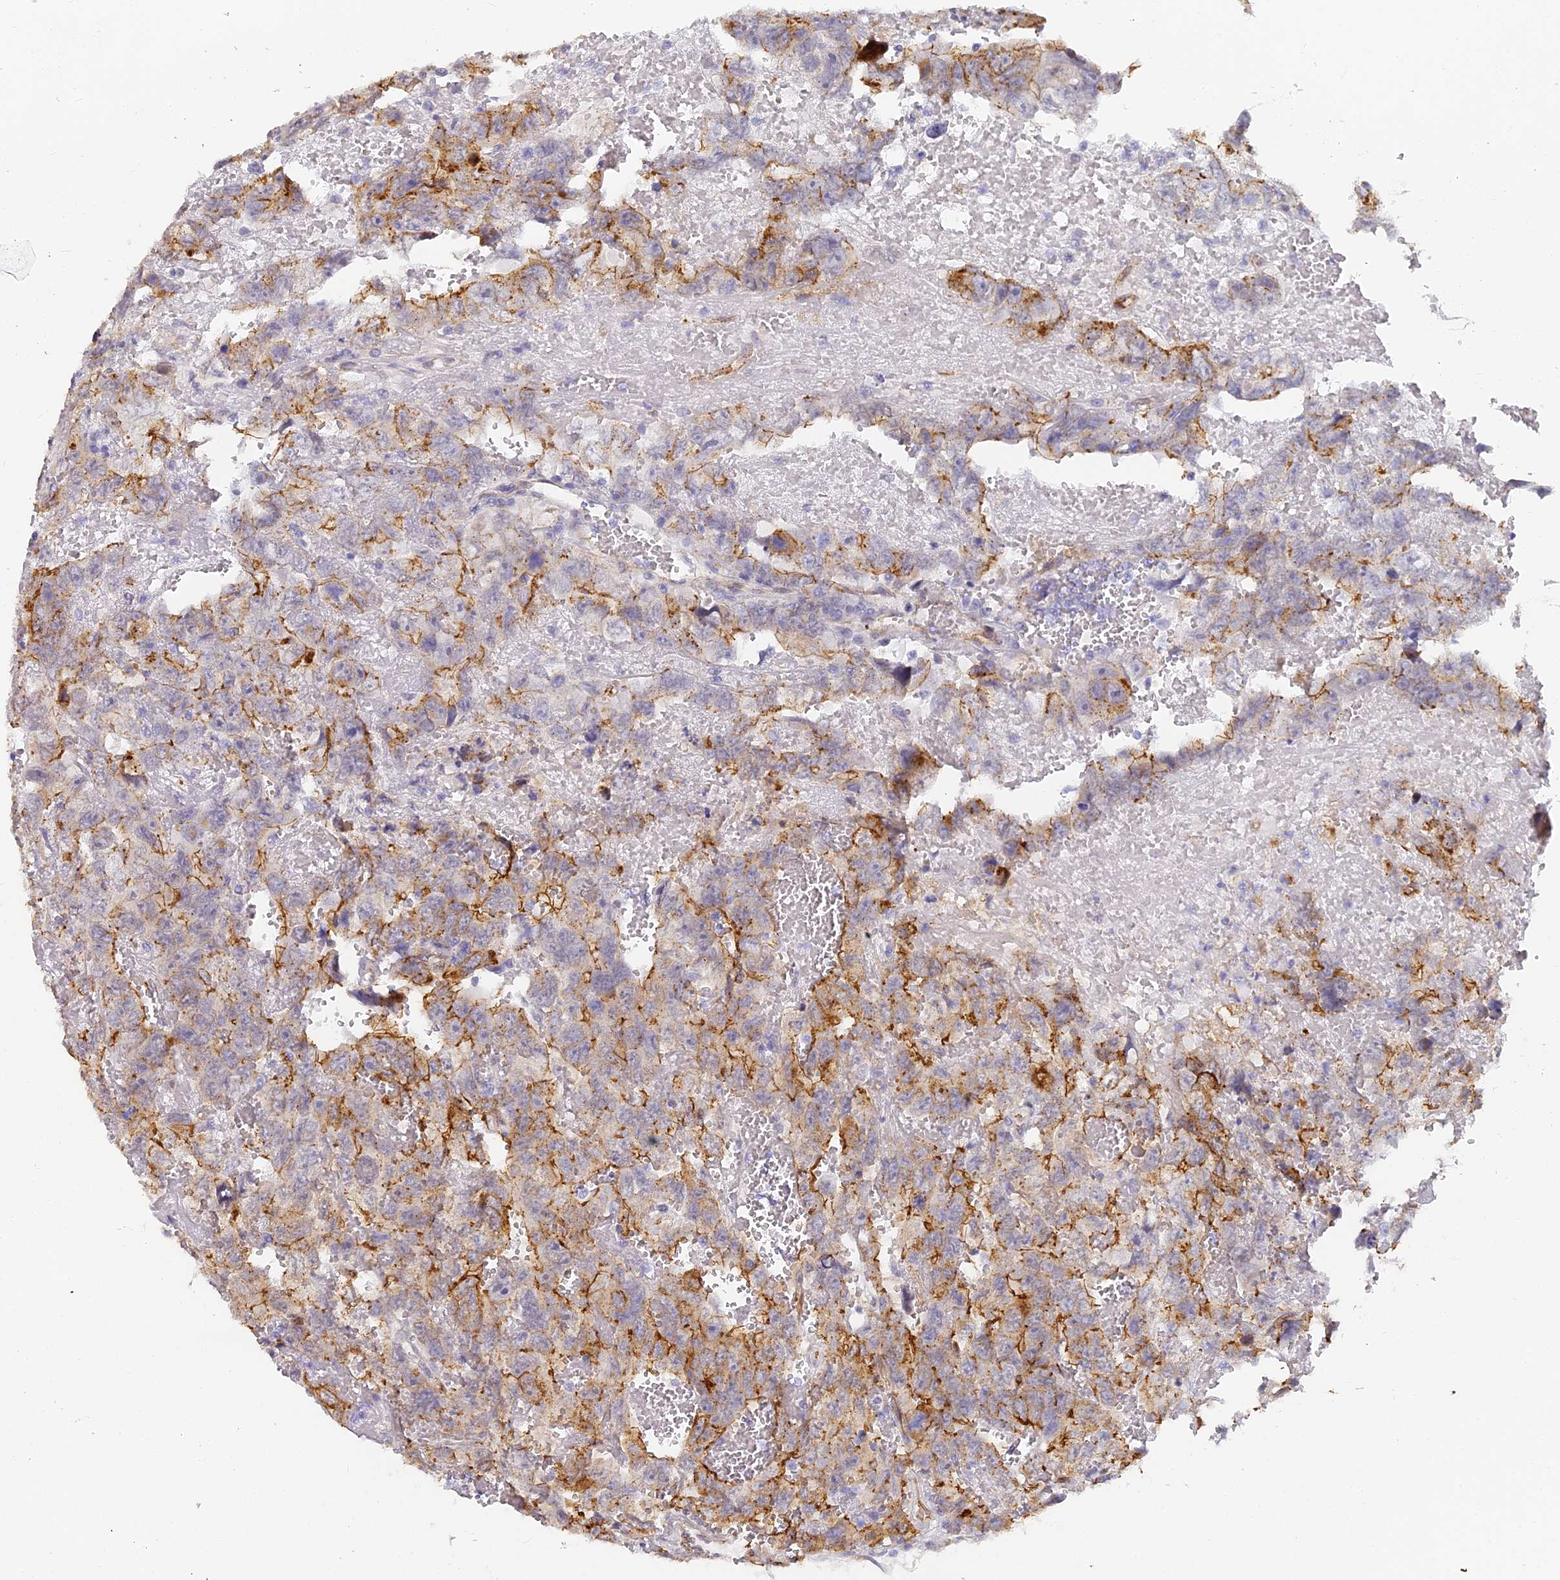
{"staining": {"intensity": "strong", "quantity": "25%-75%", "location": "cytoplasmic/membranous"}, "tissue": "testis cancer", "cell_type": "Tumor cells", "image_type": "cancer", "snomed": [{"axis": "morphology", "description": "Carcinoma, Embryonal, NOS"}, {"axis": "topography", "description": "Testis"}], "caption": "Brown immunohistochemical staining in human testis cancer exhibits strong cytoplasmic/membranous positivity in about 25%-75% of tumor cells.", "gene": "GJA1", "patient": {"sex": "male", "age": 45}}